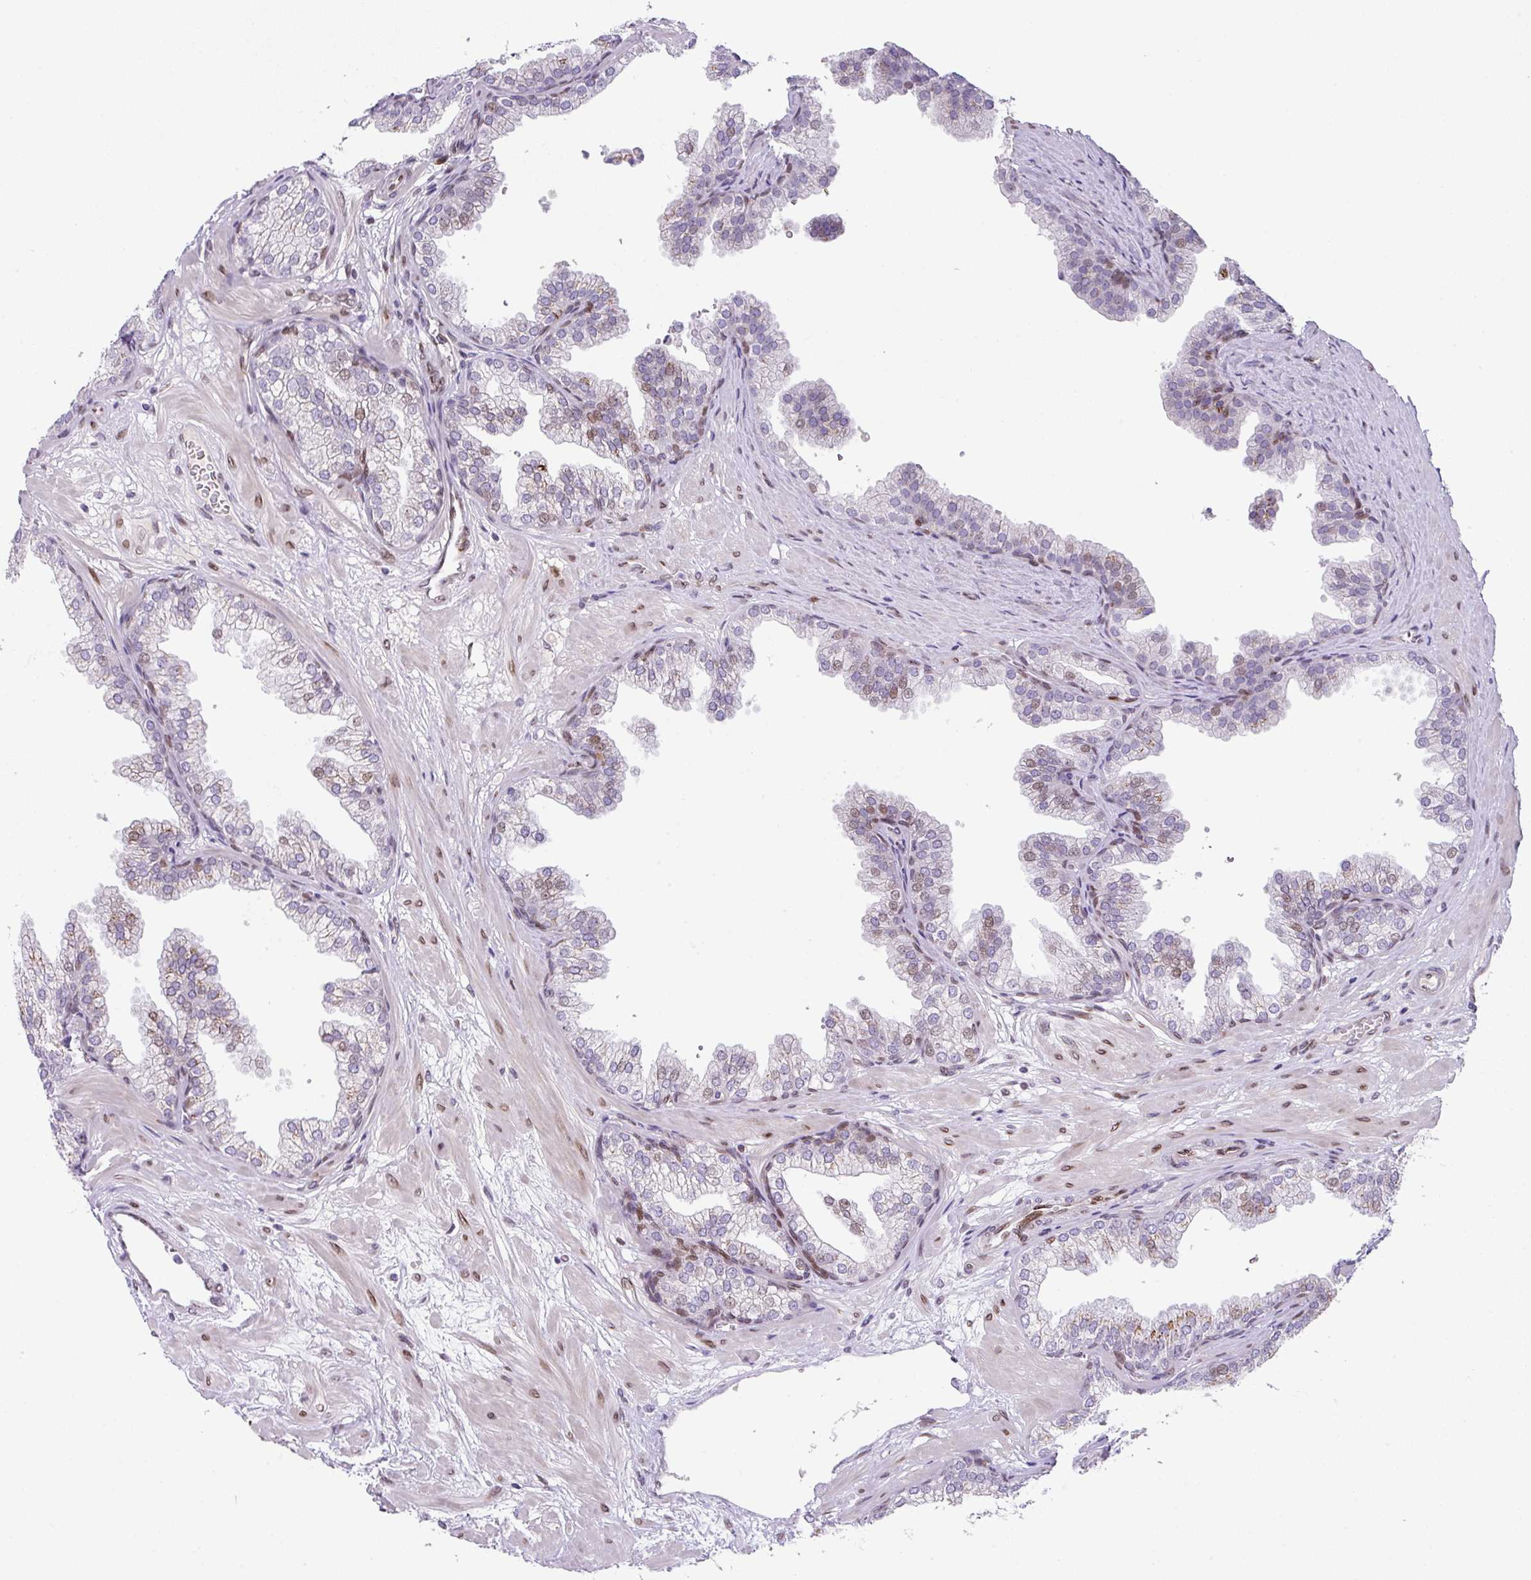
{"staining": {"intensity": "moderate", "quantity": "25%-75%", "location": "cytoplasmic/membranous,nuclear"}, "tissue": "prostate", "cell_type": "Glandular cells", "image_type": "normal", "snomed": [{"axis": "morphology", "description": "Normal tissue, NOS"}, {"axis": "topography", "description": "Prostate"}], "caption": "The photomicrograph demonstrates immunohistochemical staining of unremarkable prostate. There is moderate cytoplasmic/membranous,nuclear staining is present in approximately 25%-75% of glandular cells. Immunohistochemistry (ihc) stains the protein in brown and the nuclei are stained blue.", "gene": "PLK1", "patient": {"sex": "male", "age": 37}}